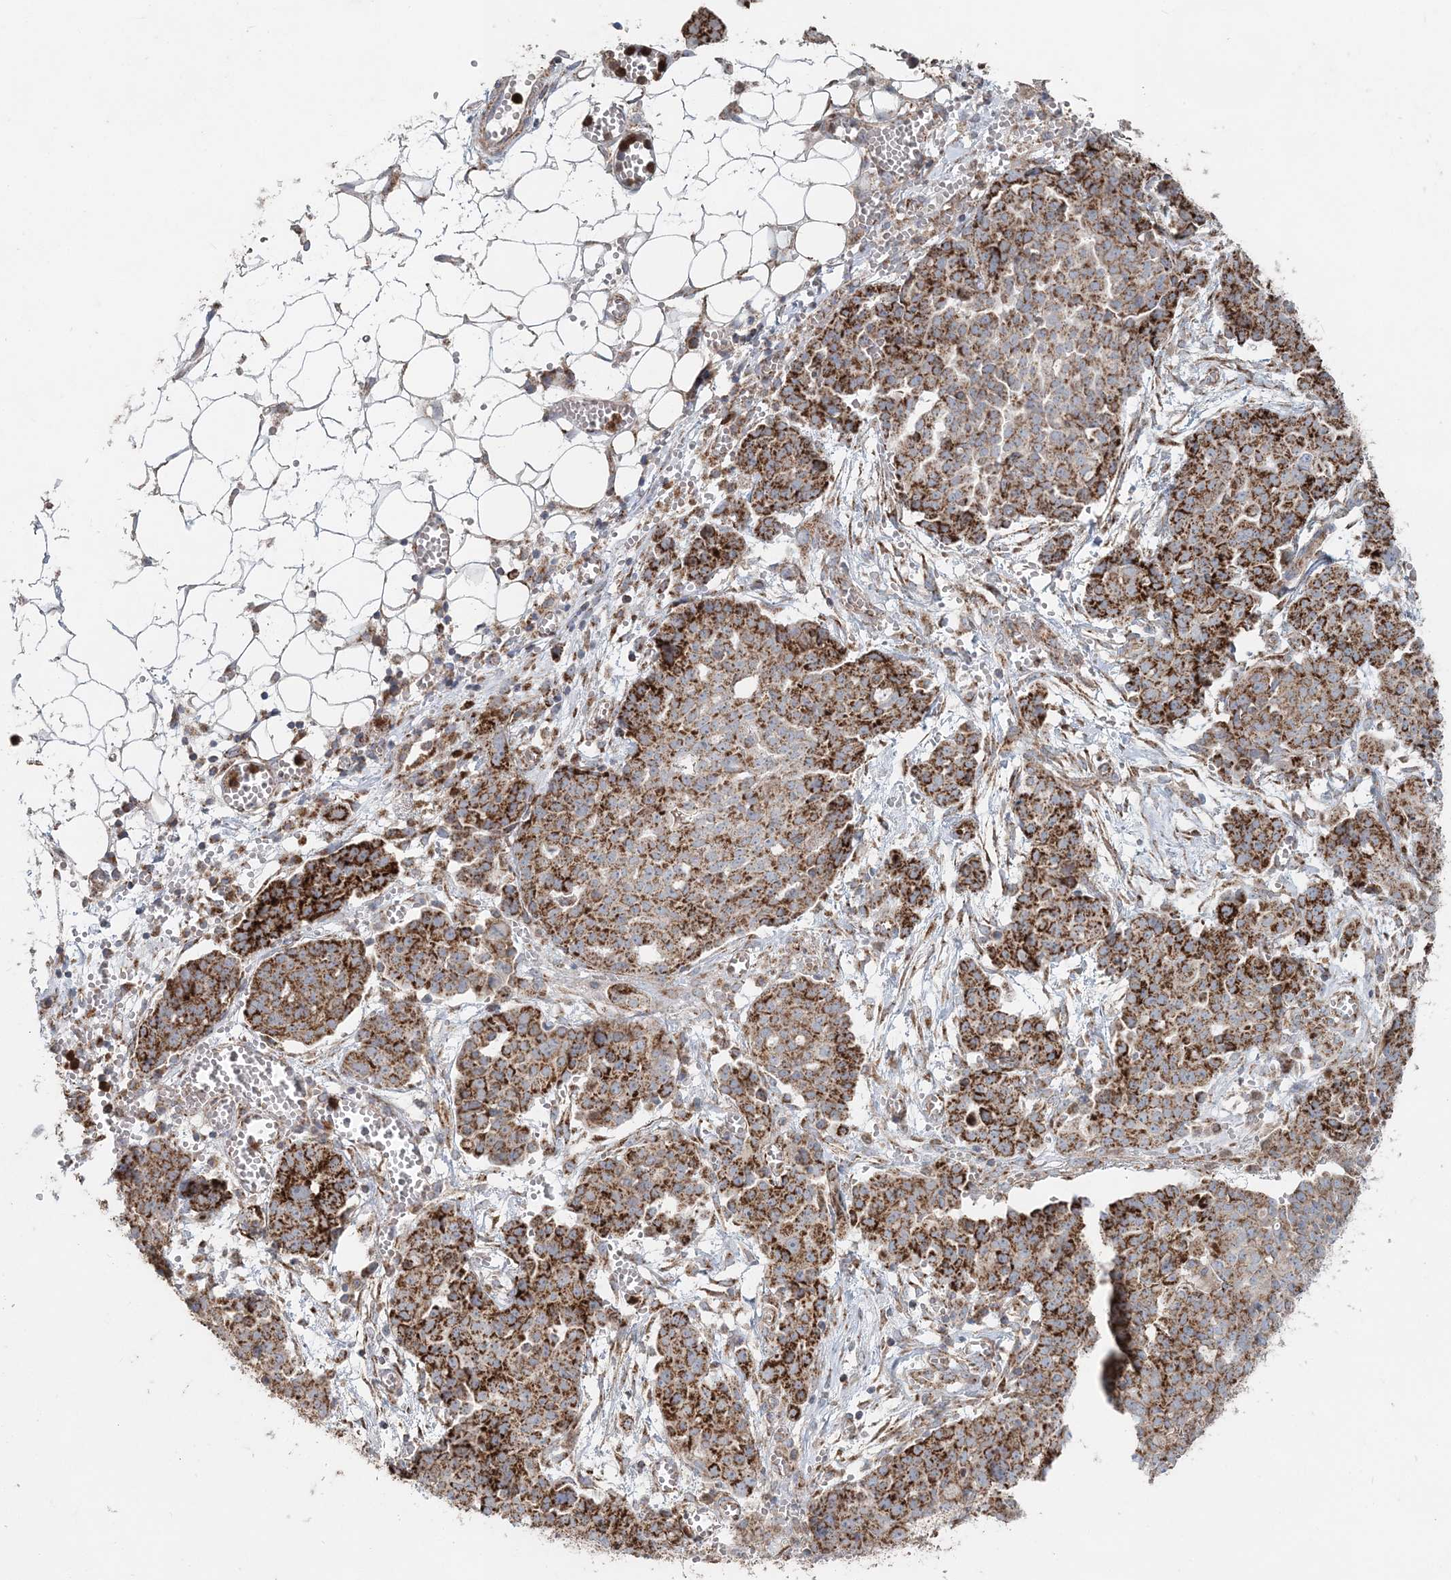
{"staining": {"intensity": "strong", "quantity": ">75%", "location": "cytoplasmic/membranous"}, "tissue": "ovarian cancer", "cell_type": "Tumor cells", "image_type": "cancer", "snomed": [{"axis": "morphology", "description": "Cystadenocarcinoma, serous, NOS"}, {"axis": "topography", "description": "Soft tissue"}, {"axis": "topography", "description": "Ovary"}], "caption": "About >75% of tumor cells in human ovarian cancer (serous cystadenocarcinoma) show strong cytoplasmic/membranous protein positivity as visualized by brown immunohistochemical staining.", "gene": "LRPPRC", "patient": {"sex": "female", "age": 57}}